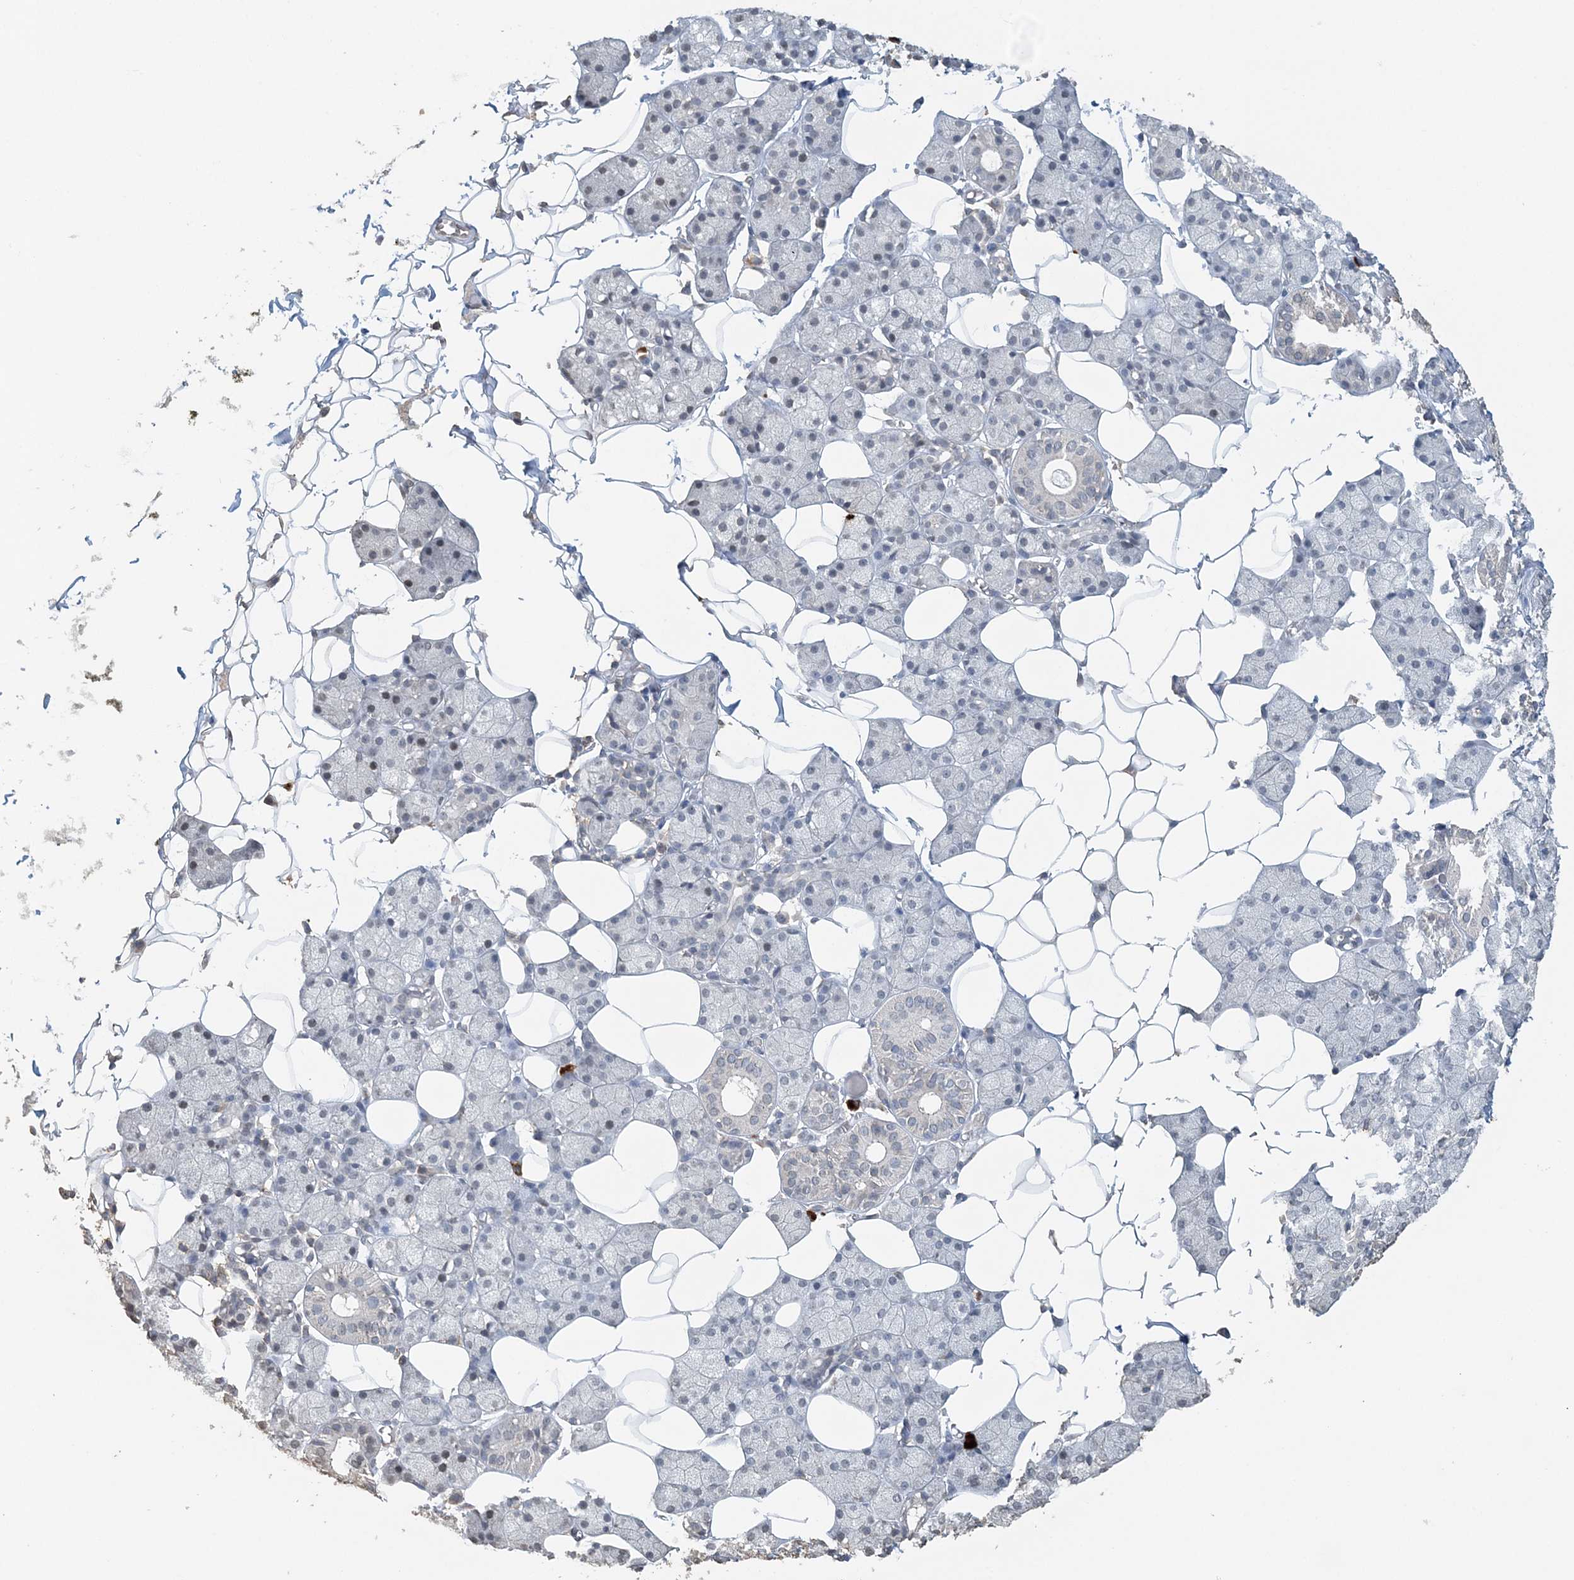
{"staining": {"intensity": "negative", "quantity": "none", "location": "none"}, "tissue": "salivary gland", "cell_type": "Glandular cells", "image_type": "normal", "snomed": [{"axis": "morphology", "description": "Normal tissue, NOS"}, {"axis": "topography", "description": "Salivary gland"}], "caption": "Immunohistochemistry (IHC) photomicrograph of benign salivary gland stained for a protein (brown), which shows no staining in glandular cells.", "gene": "FAM110A", "patient": {"sex": "female", "age": 33}}